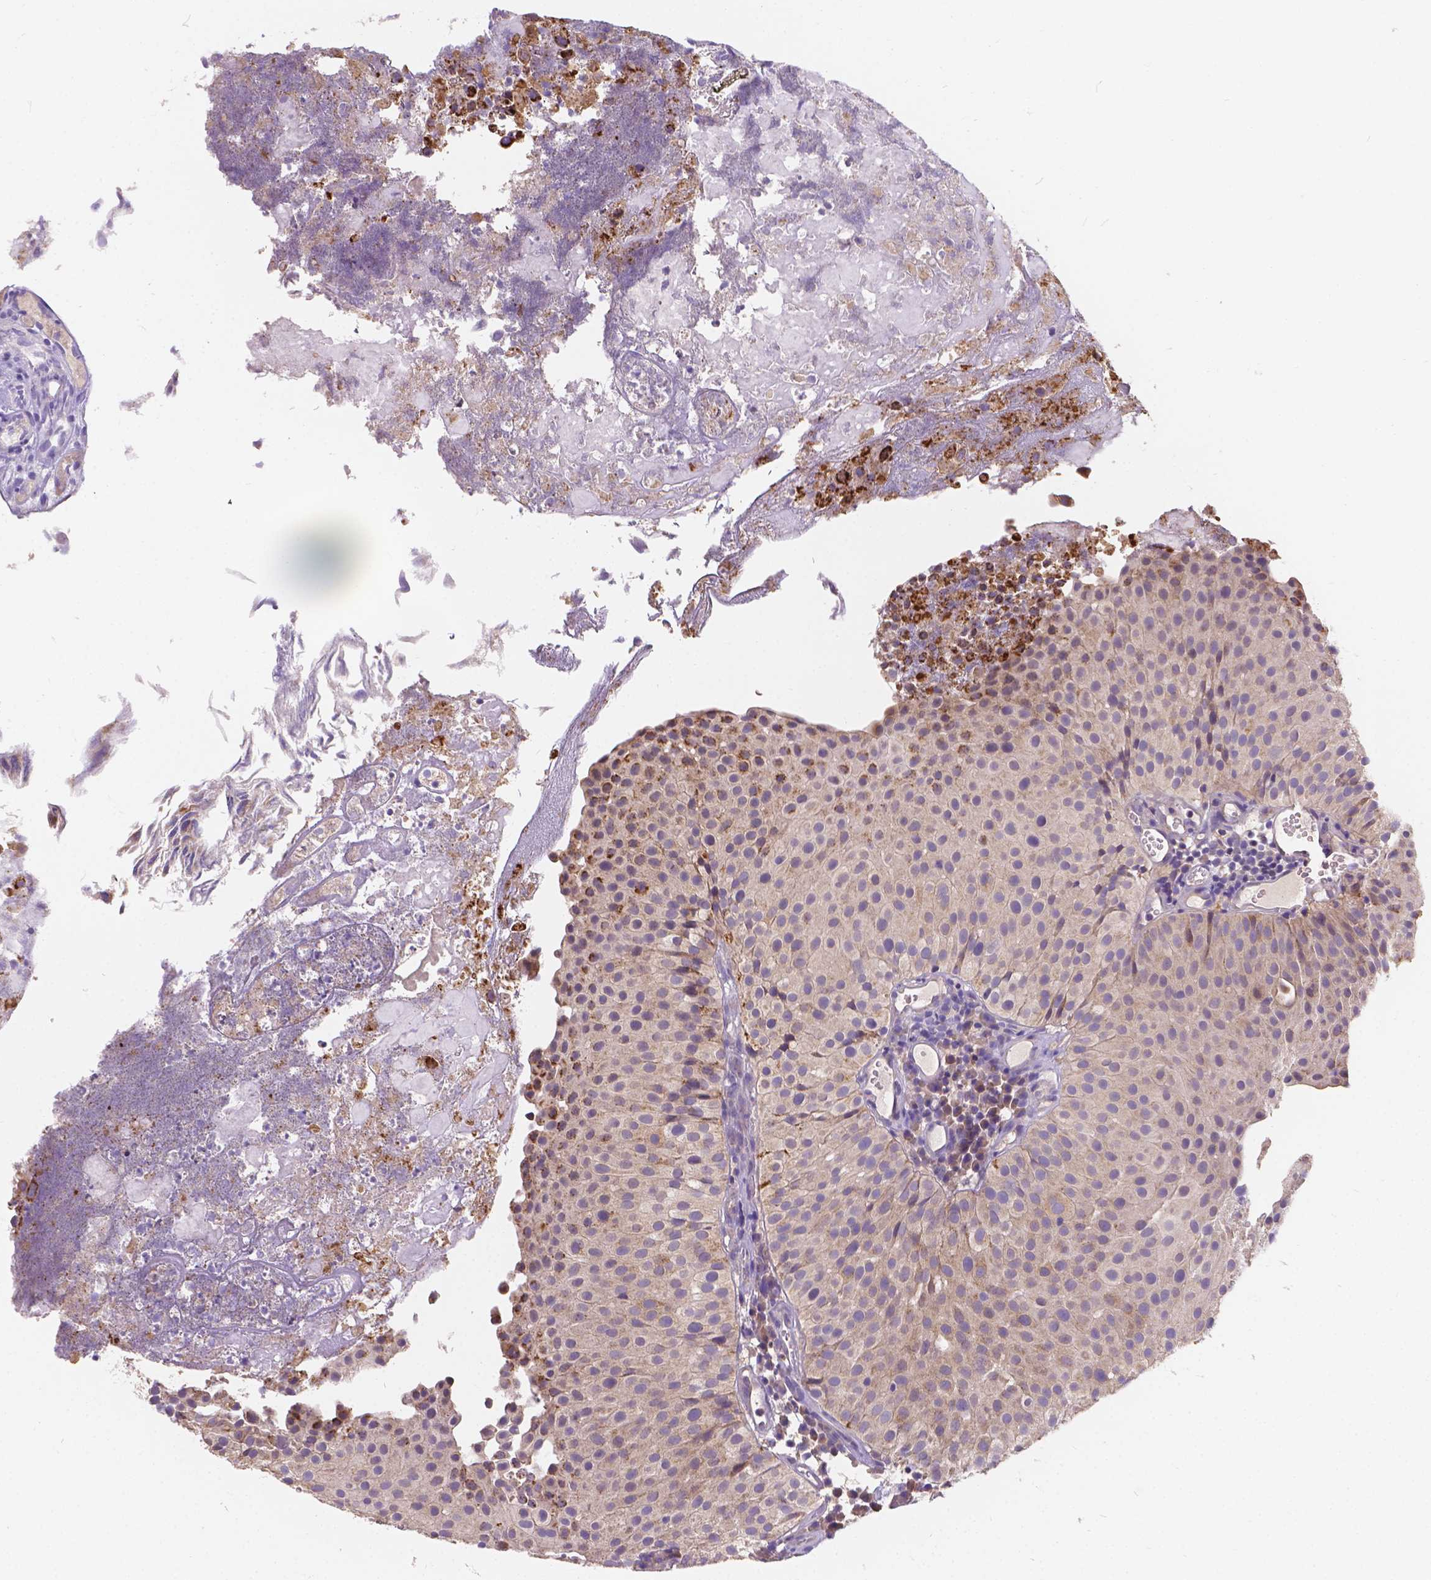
{"staining": {"intensity": "strong", "quantity": "<25%", "location": "cytoplasmic/membranous"}, "tissue": "urothelial cancer", "cell_type": "Tumor cells", "image_type": "cancer", "snomed": [{"axis": "morphology", "description": "Urothelial carcinoma, Low grade"}, {"axis": "topography", "description": "Urinary bladder"}], "caption": "Tumor cells show strong cytoplasmic/membranous expression in about <25% of cells in urothelial carcinoma (low-grade). The staining was performed using DAB (3,3'-diaminobenzidine), with brown indicating positive protein expression. Nuclei are stained blue with hematoxylin.", "gene": "CDK10", "patient": {"sex": "female", "age": 87}}